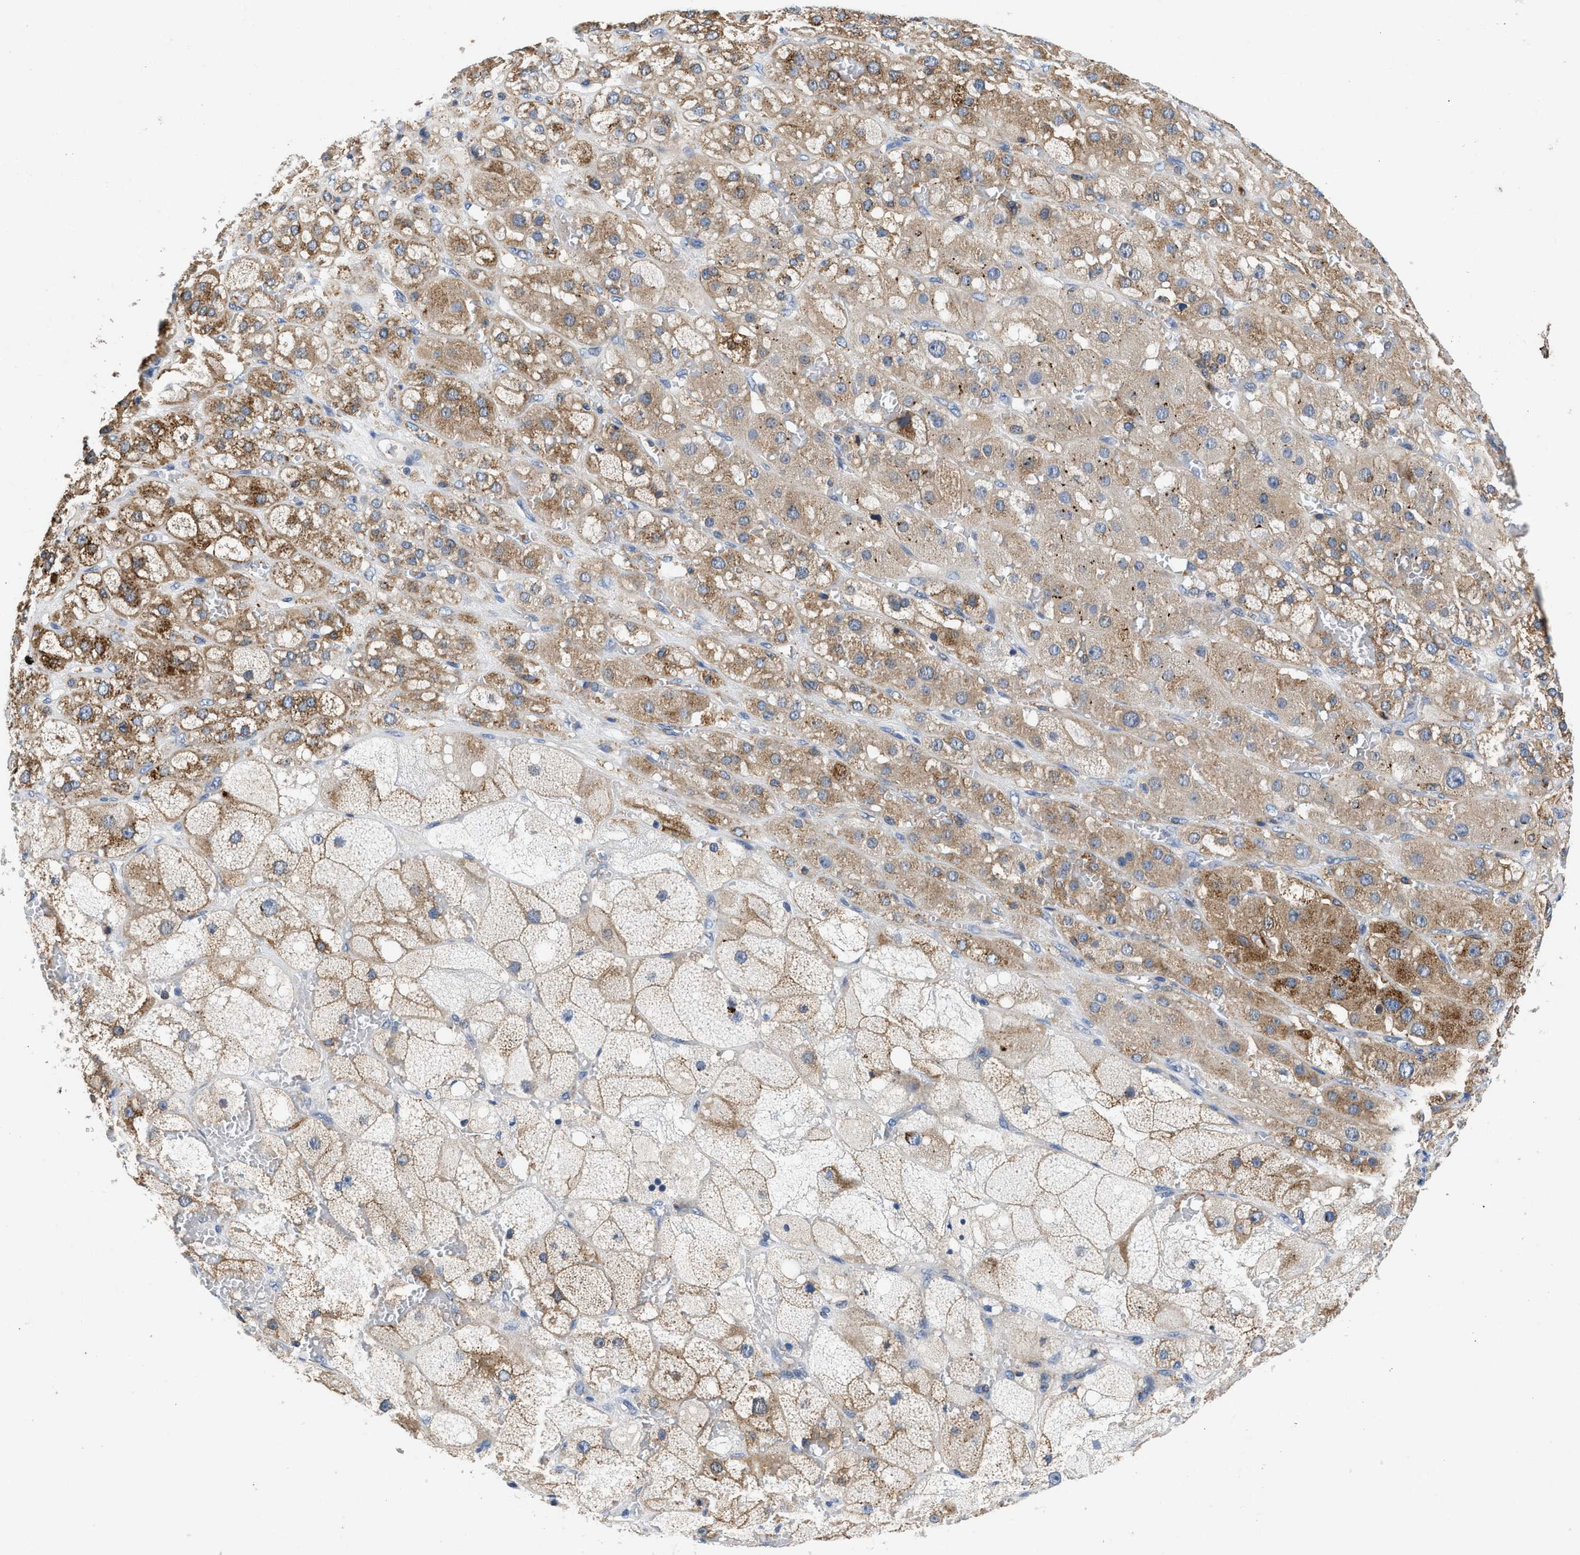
{"staining": {"intensity": "strong", "quantity": "25%-75%", "location": "cytoplasmic/membranous"}, "tissue": "adrenal gland", "cell_type": "Glandular cells", "image_type": "normal", "snomed": [{"axis": "morphology", "description": "Normal tissue, NOS"}, {"axis": "topography", "description": "Adrenal gland"}], "caption": "The immunohistochemical stain labels strong cytoplasmic/membranous positivity in glandular cells of benign adrenal gland. (Brightfield microscopy of DAB IHC at high magnification).", "gene": "ENPP4", "patient": {"sex": "female", "age": 47}}